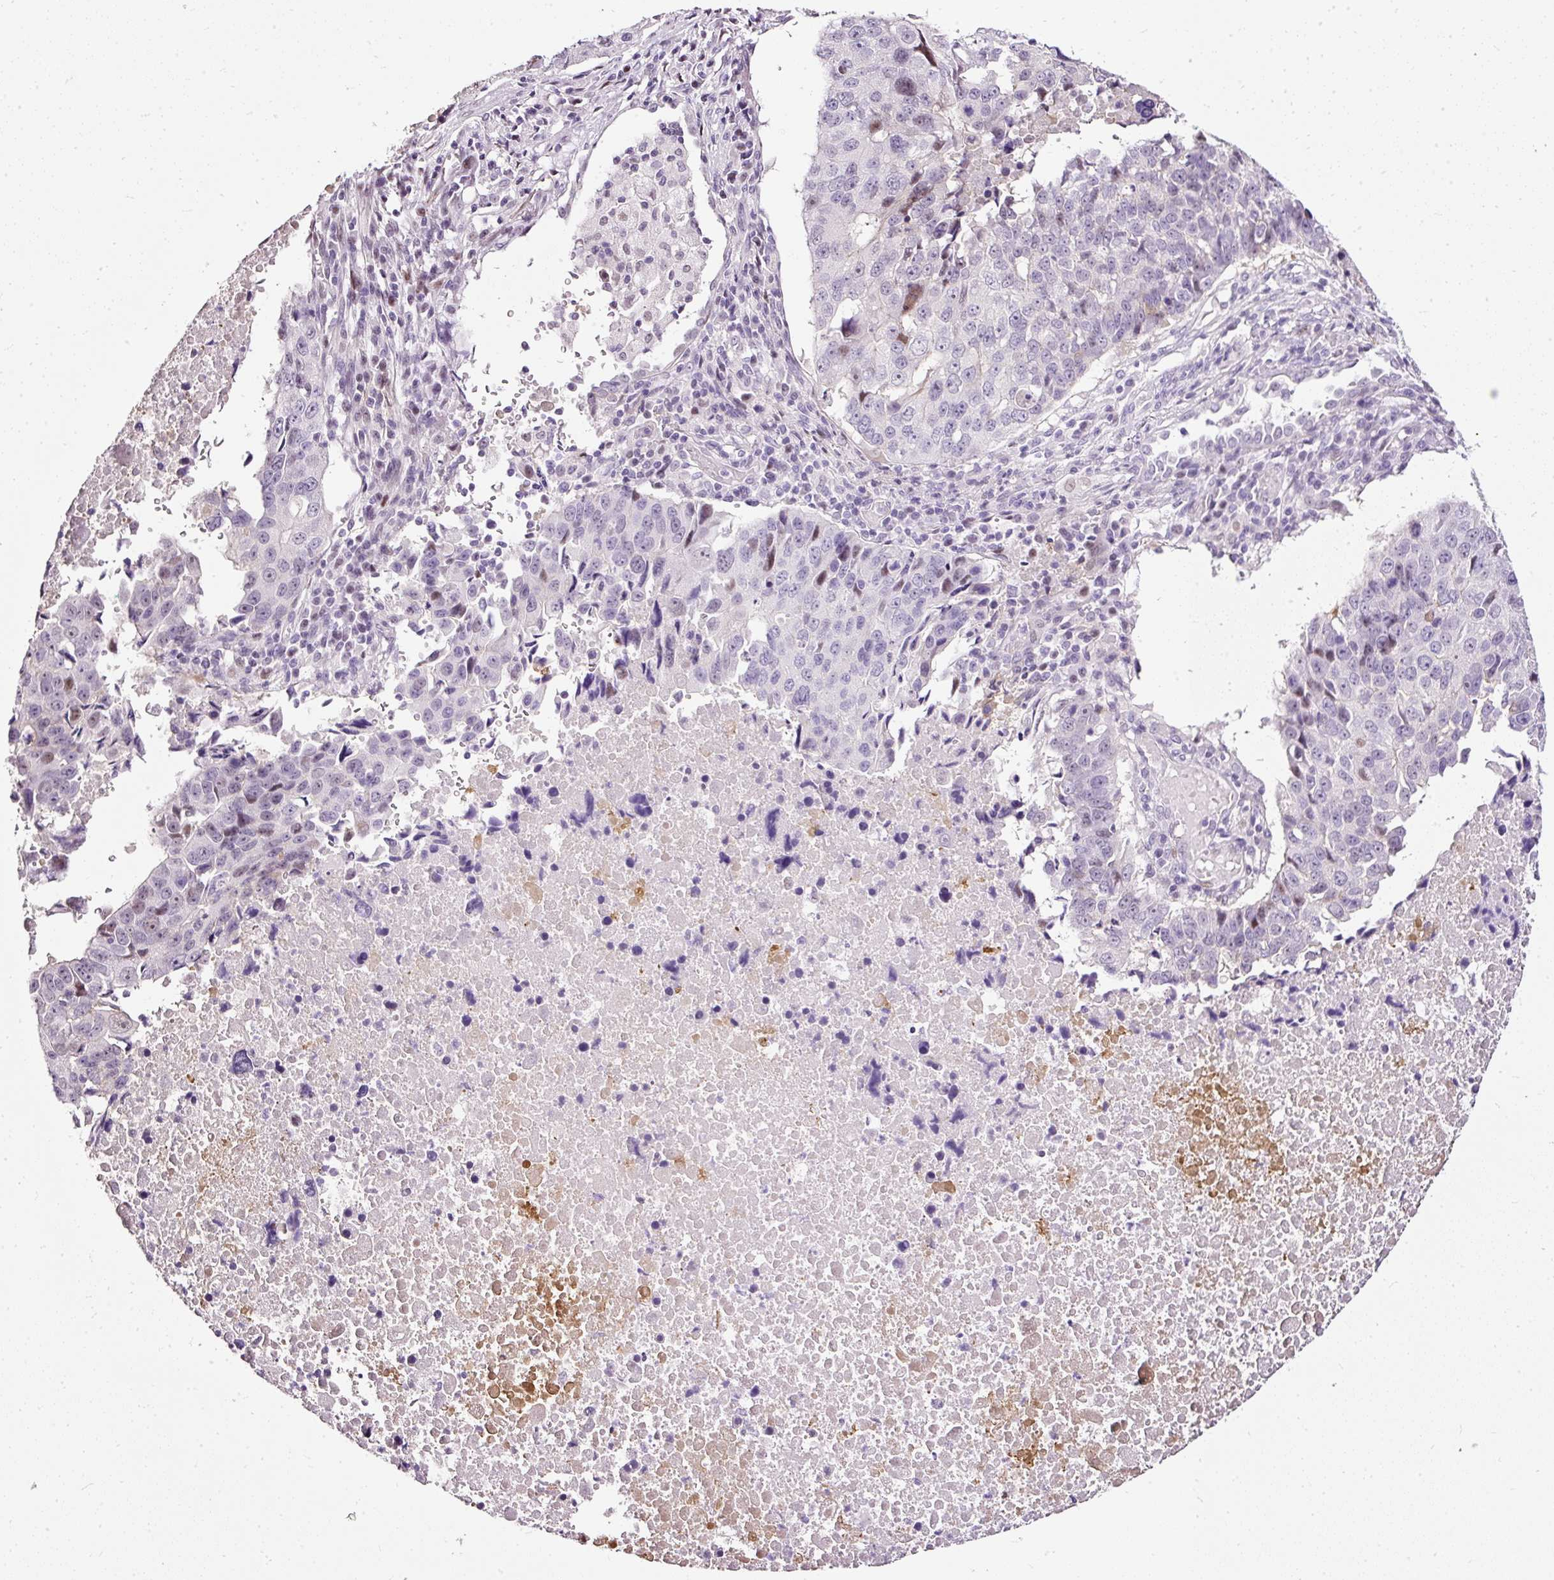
{"staining": {"intensity": "weak", "quantity": "<25%", "location": "nuclear"}, "tissue": "lung cancer", "cell_type": "Tumor cells", "image_type": "cancer", "snomed": [{"axis": "morphology", "description": "Squamous cell carcinoma, NOS"}, {"axis": "topography", "description": "Lung"}], "caption": "Immunohistochemistry (IHC) of squamous cell carcinoma (lung) exhibits no positivity in tumor cells. (DAB (3,3'-diaminobenzidine) immunohistochemistry (IHC), high magnification).", "gene": "PDE6B", "patient": {"sex": "female", "age": 66}}